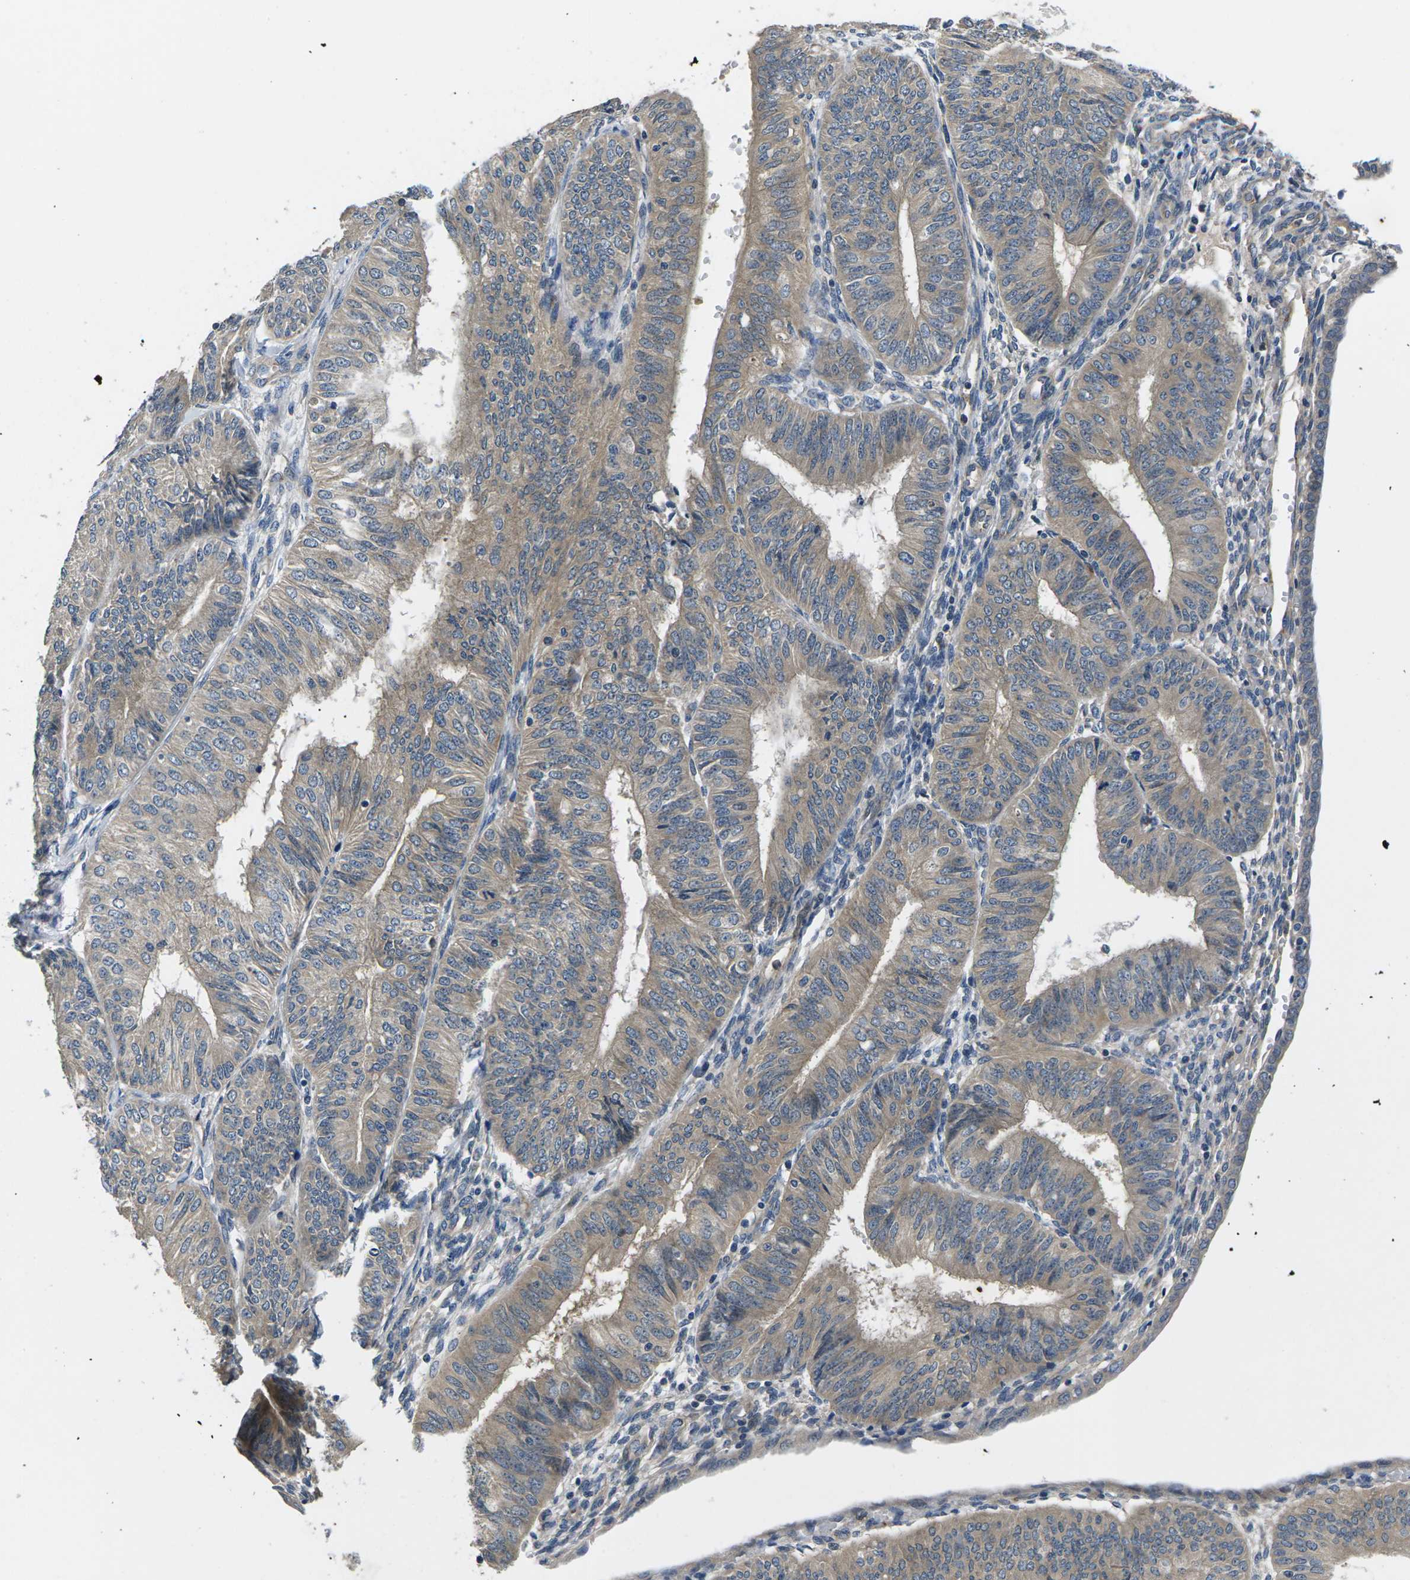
{"staining": {"intensity": "weak", "quantity": "25%-75%", "location": "cytoplasmic/membranous"}, "tissue": "endometrial cancer", "cell_type": "Tumor cells", "image_type": "cancer", "snomed": [{"axis": "morphology", "description": "Adenocarcinoma, NOS"}, {"axis": "topography", "description": "Endometrium"}], "caption": "Endometrial cancer (adenocarcinoma) stained with a protein marker displays weak staining in tumor cells.", "gene": "PLCE1", "patient": {"sex": "female", "age": 58}}